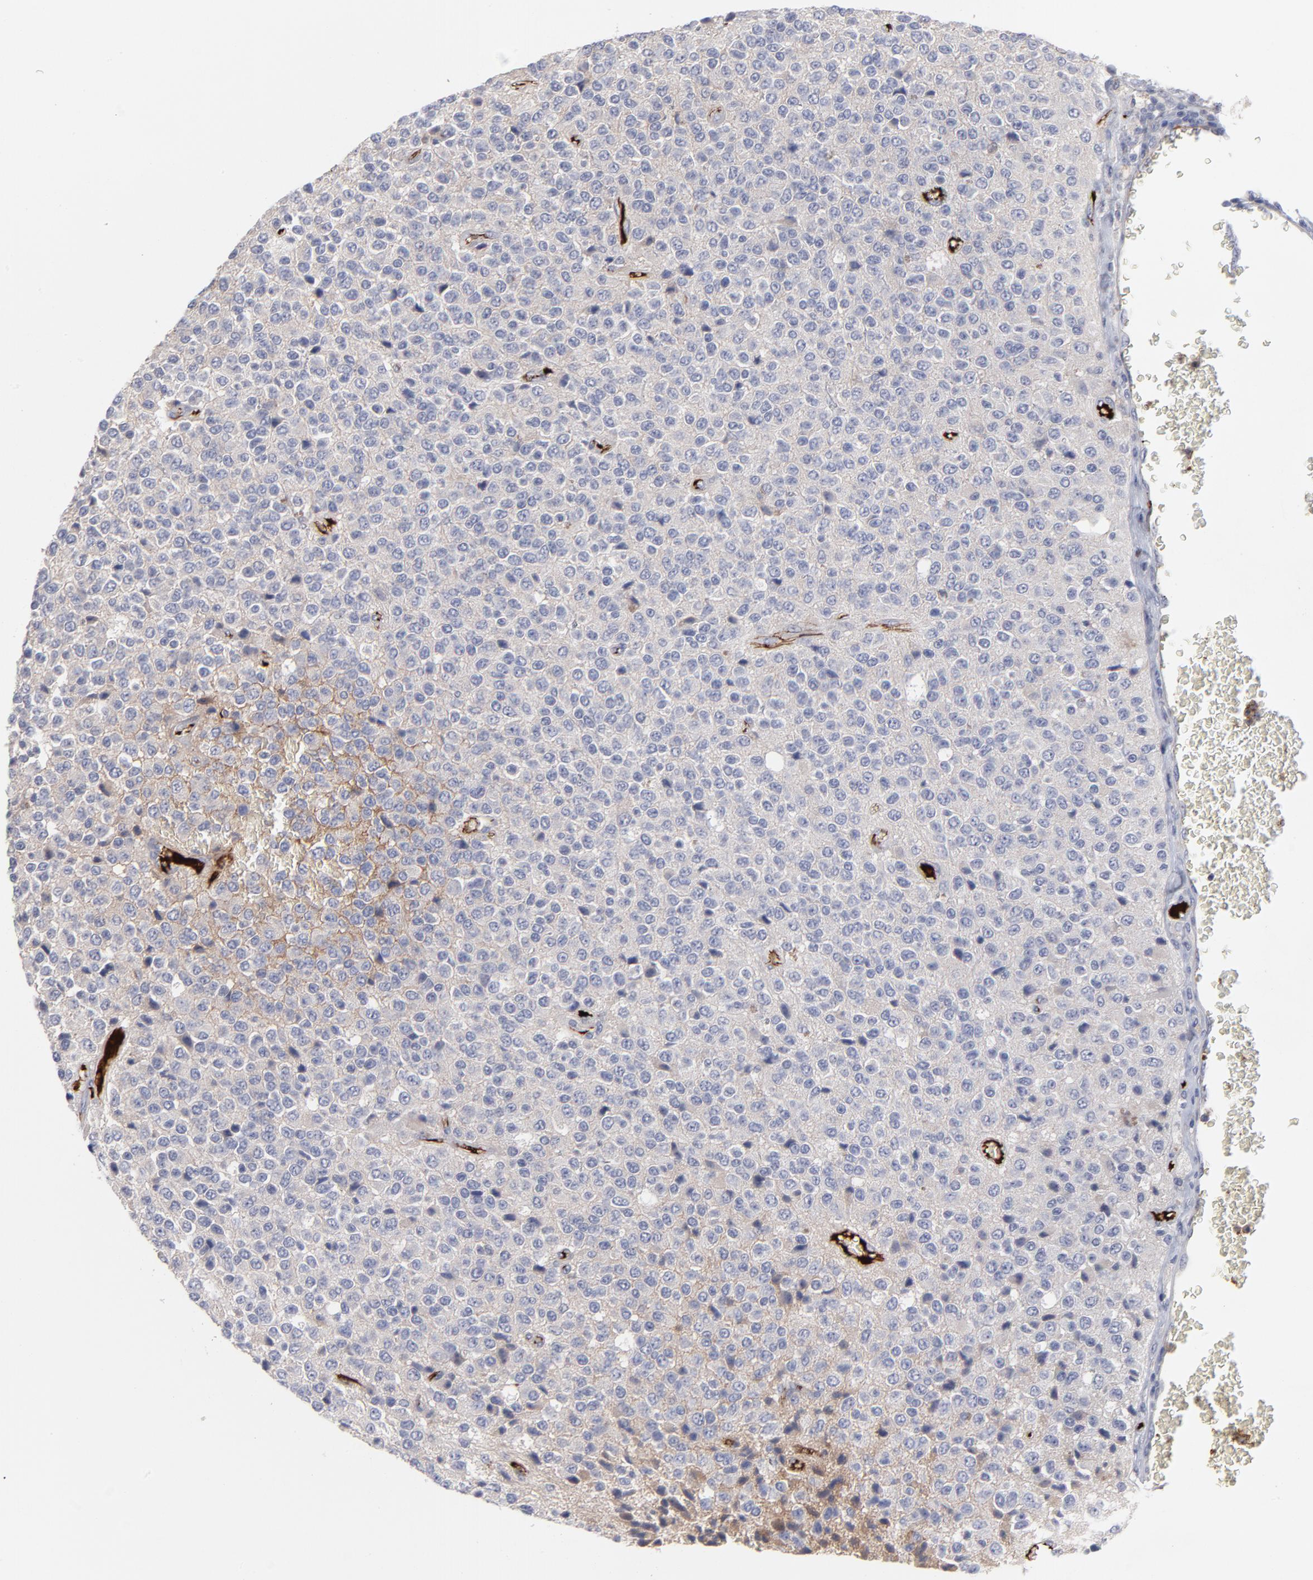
{"staining": {"intensity": "weak", "quantity": "<25%", "location": "cytoplasmic/membranous"}, "tissue": "glioma", "cell_type": "Tumor cells", "image_type": "cancer", "snomed": [{"axis": "morphology", "description": "Glioma, malignant, High grade"}, {"axis": "topography", "description": "pancreas cauda"}], "caption": "Tumor cells show no significant protein expression in malignant glioma (high-grade).", "gene": "CCR3", "patient": {"sex": "male", "age": 60}}